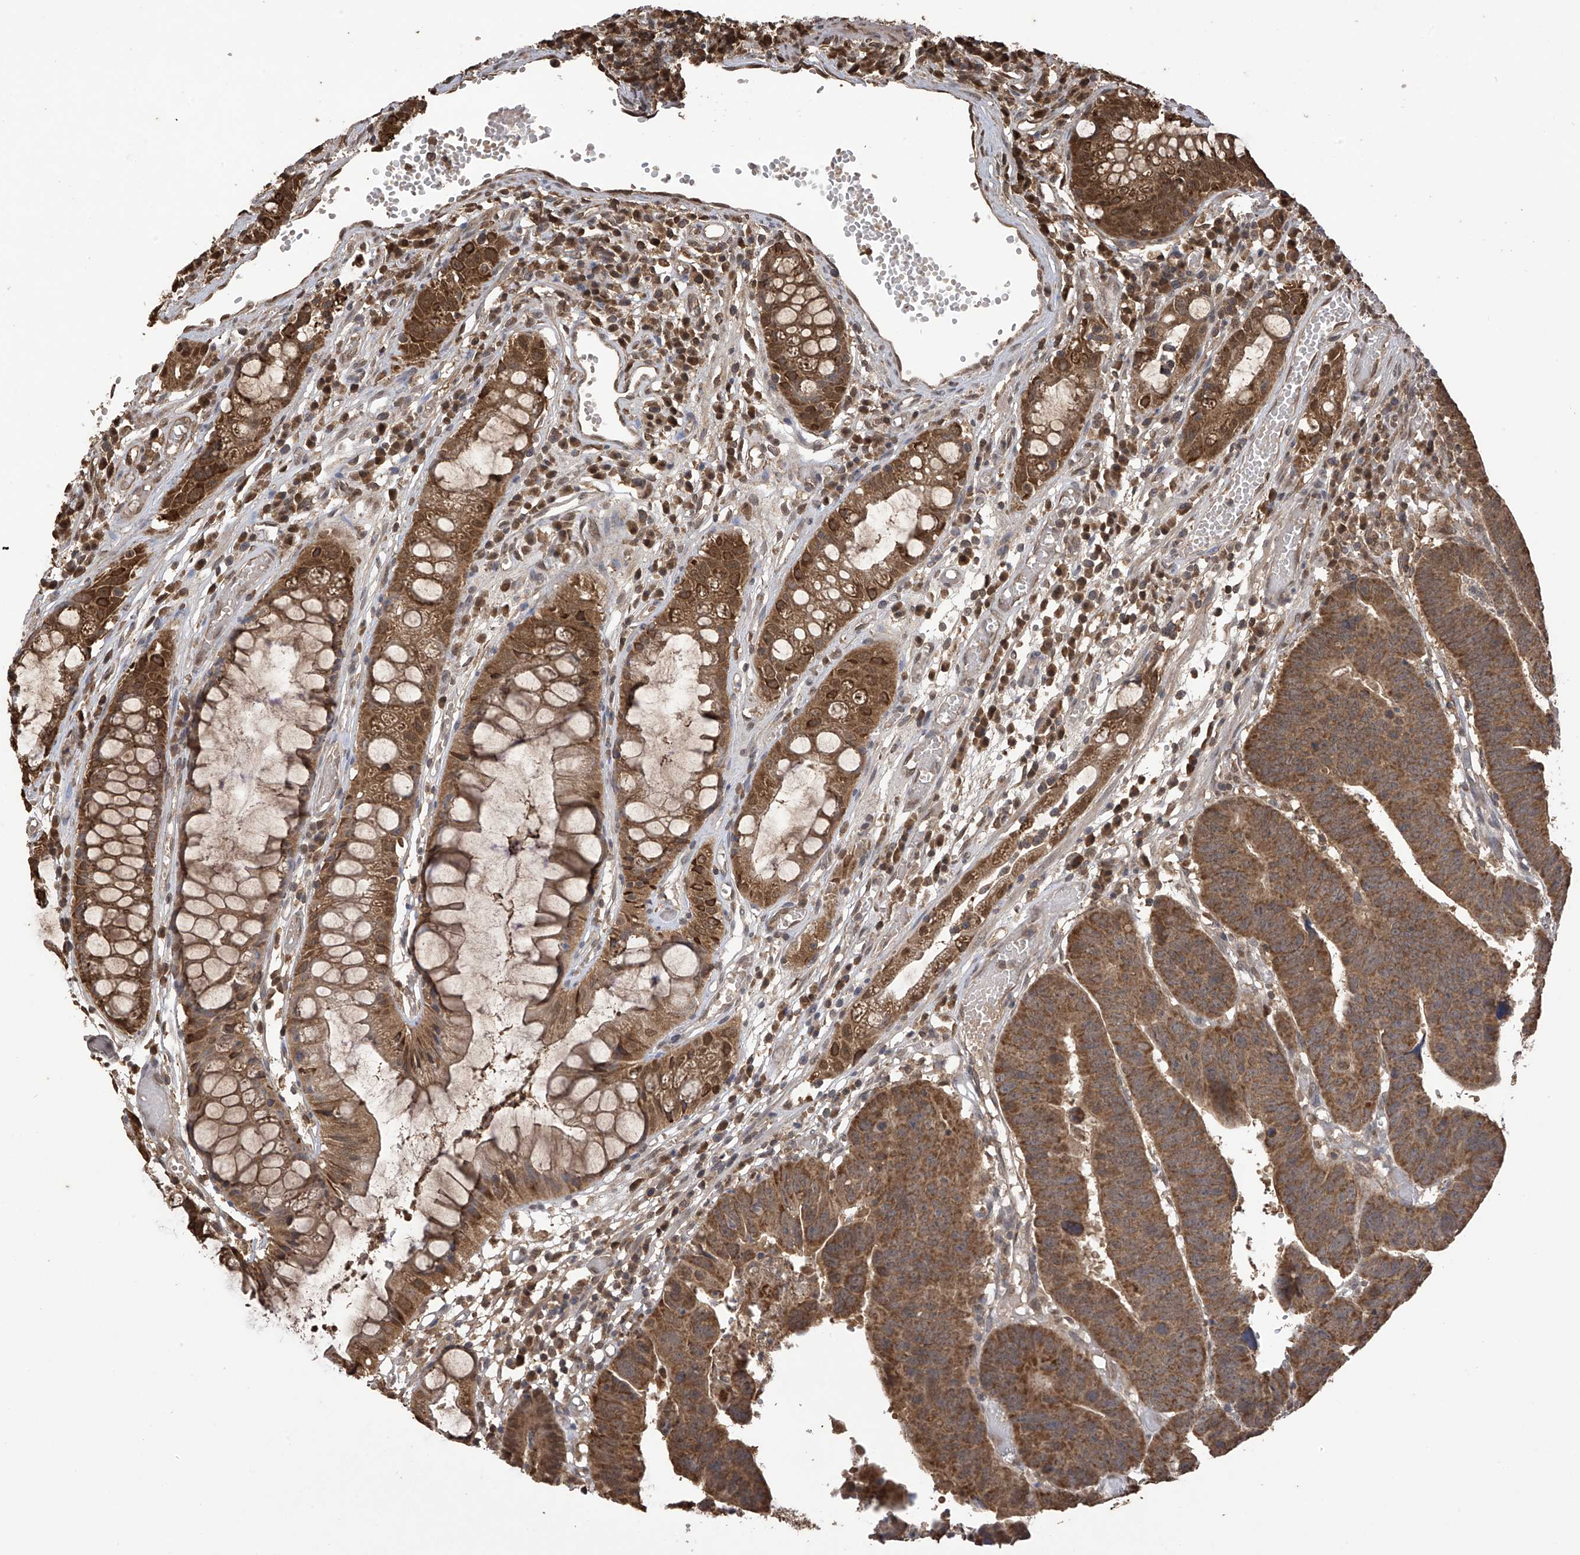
{"staining": {"intensity": "strong", "quantity": ">75%", "location": "cytoplasmic/membranous"}, "tissue": "colorectal cancer", "cell_type": "Tumor cells", "image_type": "cancer", "snomed": [{"axis": "morphology", "description": "Adenocarcinoma, NOS"}, {"axis": "topography", "description": "Rectum"}], "caption": "IHC (DAB (3,3'-diaminobenzidine)) staining of human colorectal adenocarcinoma reveals strong cytoplasmic/membranous protein expression in approximately >75% of tumor cells.", "gene": "PNPT1", "patient": {"sex": "female", "age": 65}}